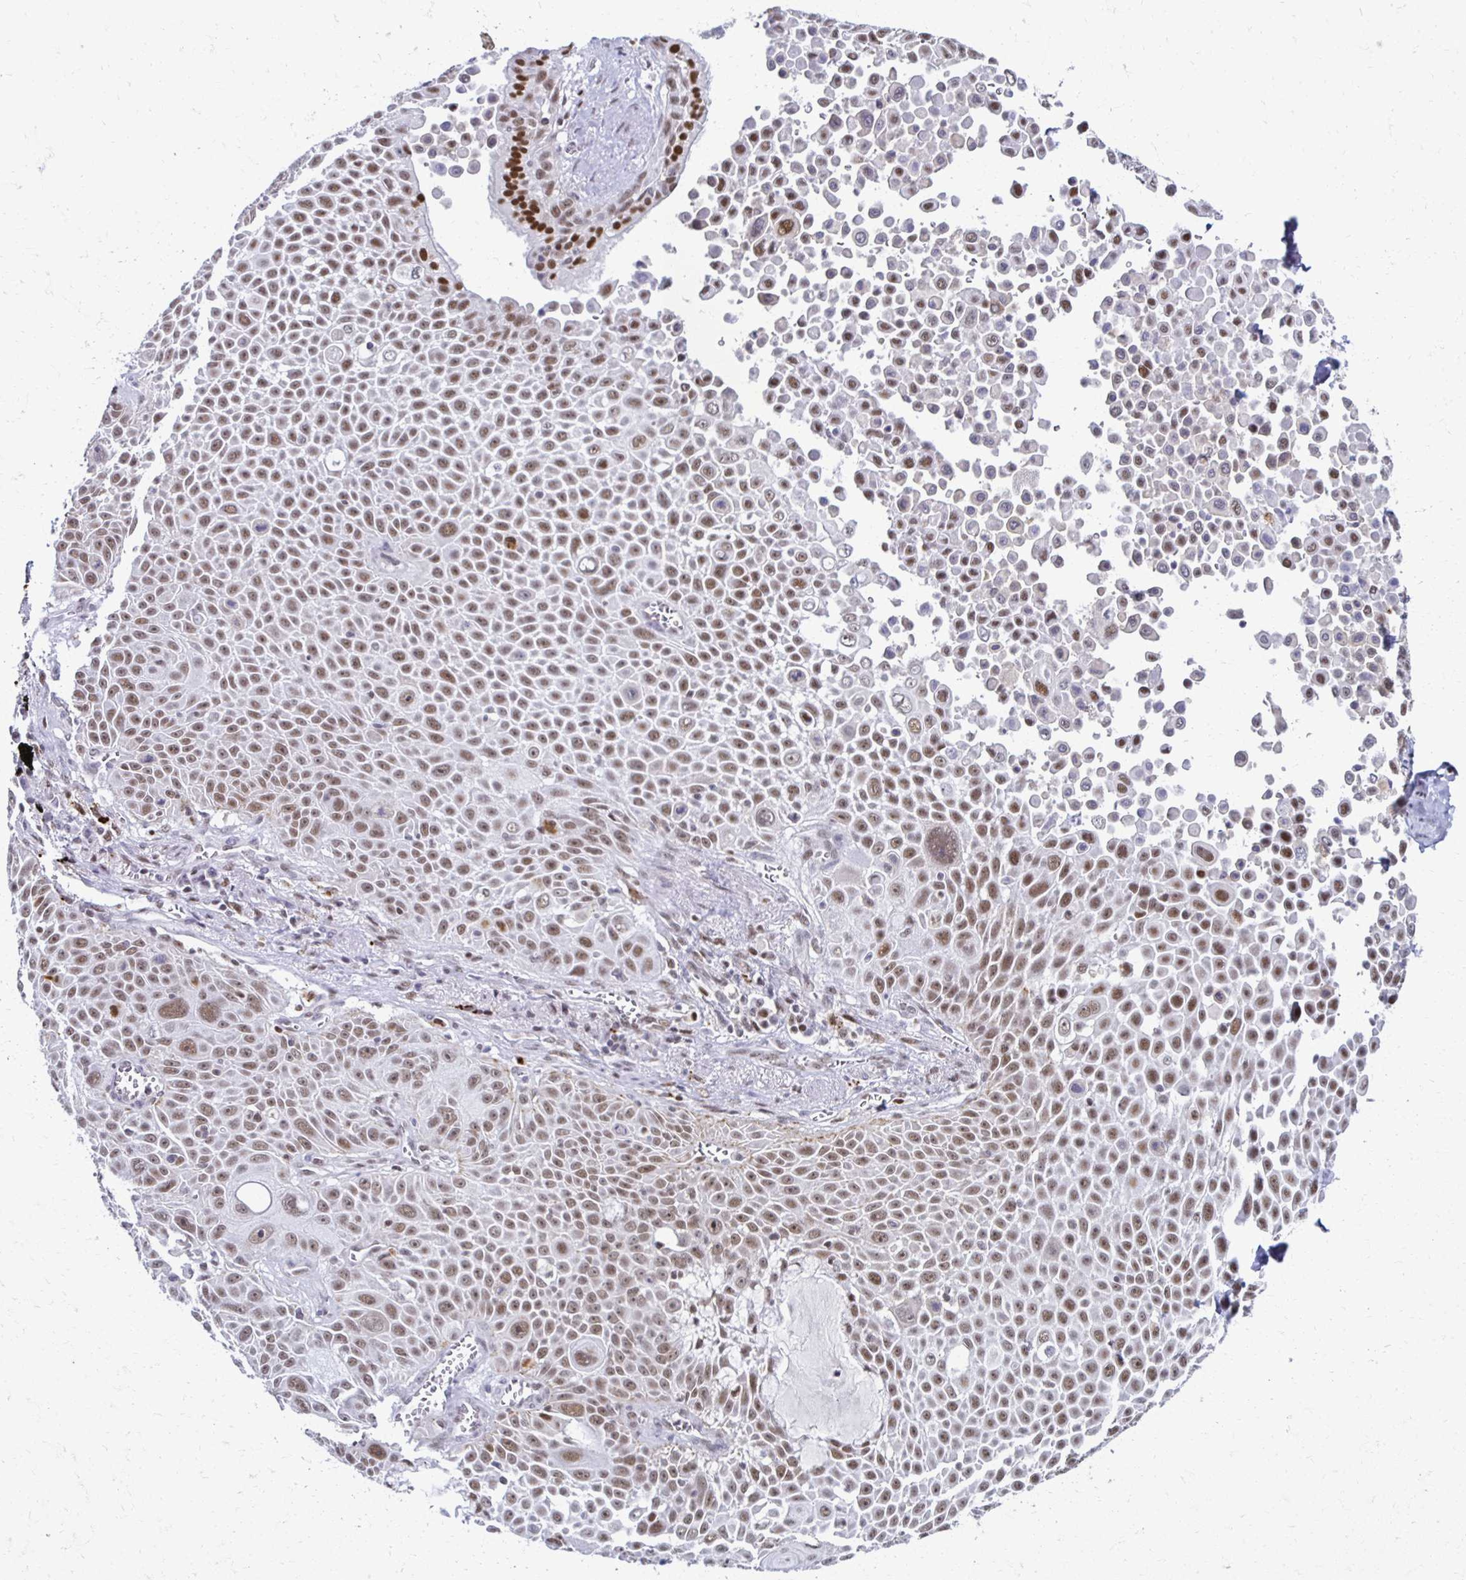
{"staining": {"intensity": "weak", "quantity": ">75%", "location": "nuclear"}, "tissue": "lung cancer", "cell_type": "Tumor cells", "image_type": "cancer", "snomed": [{"axis": "morphology", "description": "Squamous cell carcinoma, NOS"}, {"axis": "morphology", "description": "Squamous cell carcinoma, metastatic, NOS"}, {"axis": "topography", "description": "Lymph node"}, {"axis": "topography", "description": "Lung"}], "caption": "Lung cancer (squamous cell carcinoma) stained for a protein exhibits weak nuclear positivity in tumor cells. (IHC, brightfield microscopy, high magnification).", "gene": "IRF7", "patient": {"sex": "female", "age": 62}}